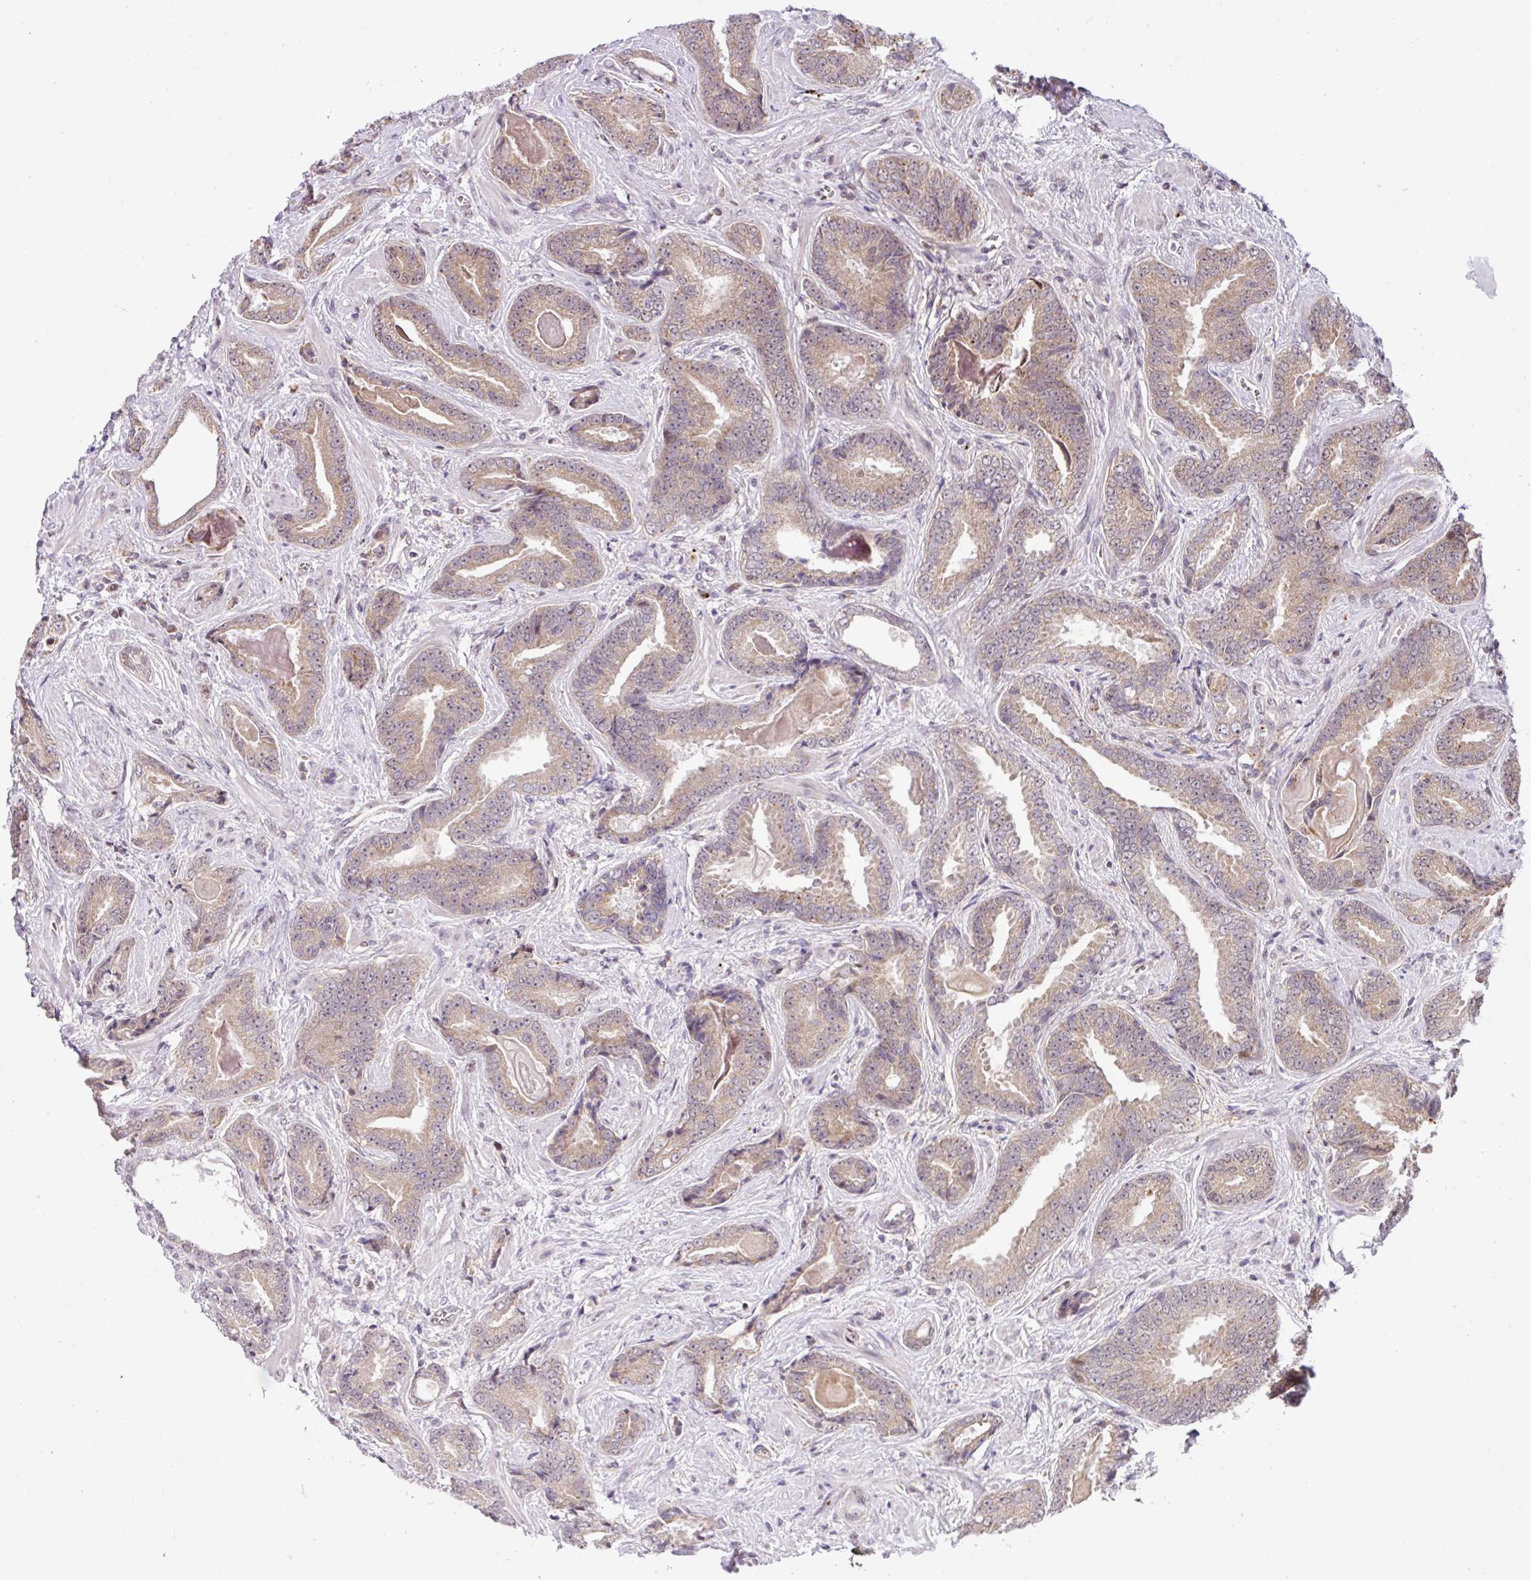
{"staining": {"intensity": "weak", "quantity": ">75%", "location": "cytoplasmic/membranous"}, "tissue": "prostate cancer", "cell_type": "Tumor cells", "image_type": "cancer", "snomed": [{"axis": "morphology", "description": "Adenocarcinoma, Low grade"}, {"axis": "topography", "description": "Prostate"}], "caption": "DAB (3,3'-diaminobenzidine) immunohistochemical staining of human prostate cancer (adenocarcinoma (low-grade)) shows weak cytoplasmic/membranous protein positivity in about >75% of tumor cells.", "gene": "PLK1", "patient": {"sex": "male", "age": 62}}